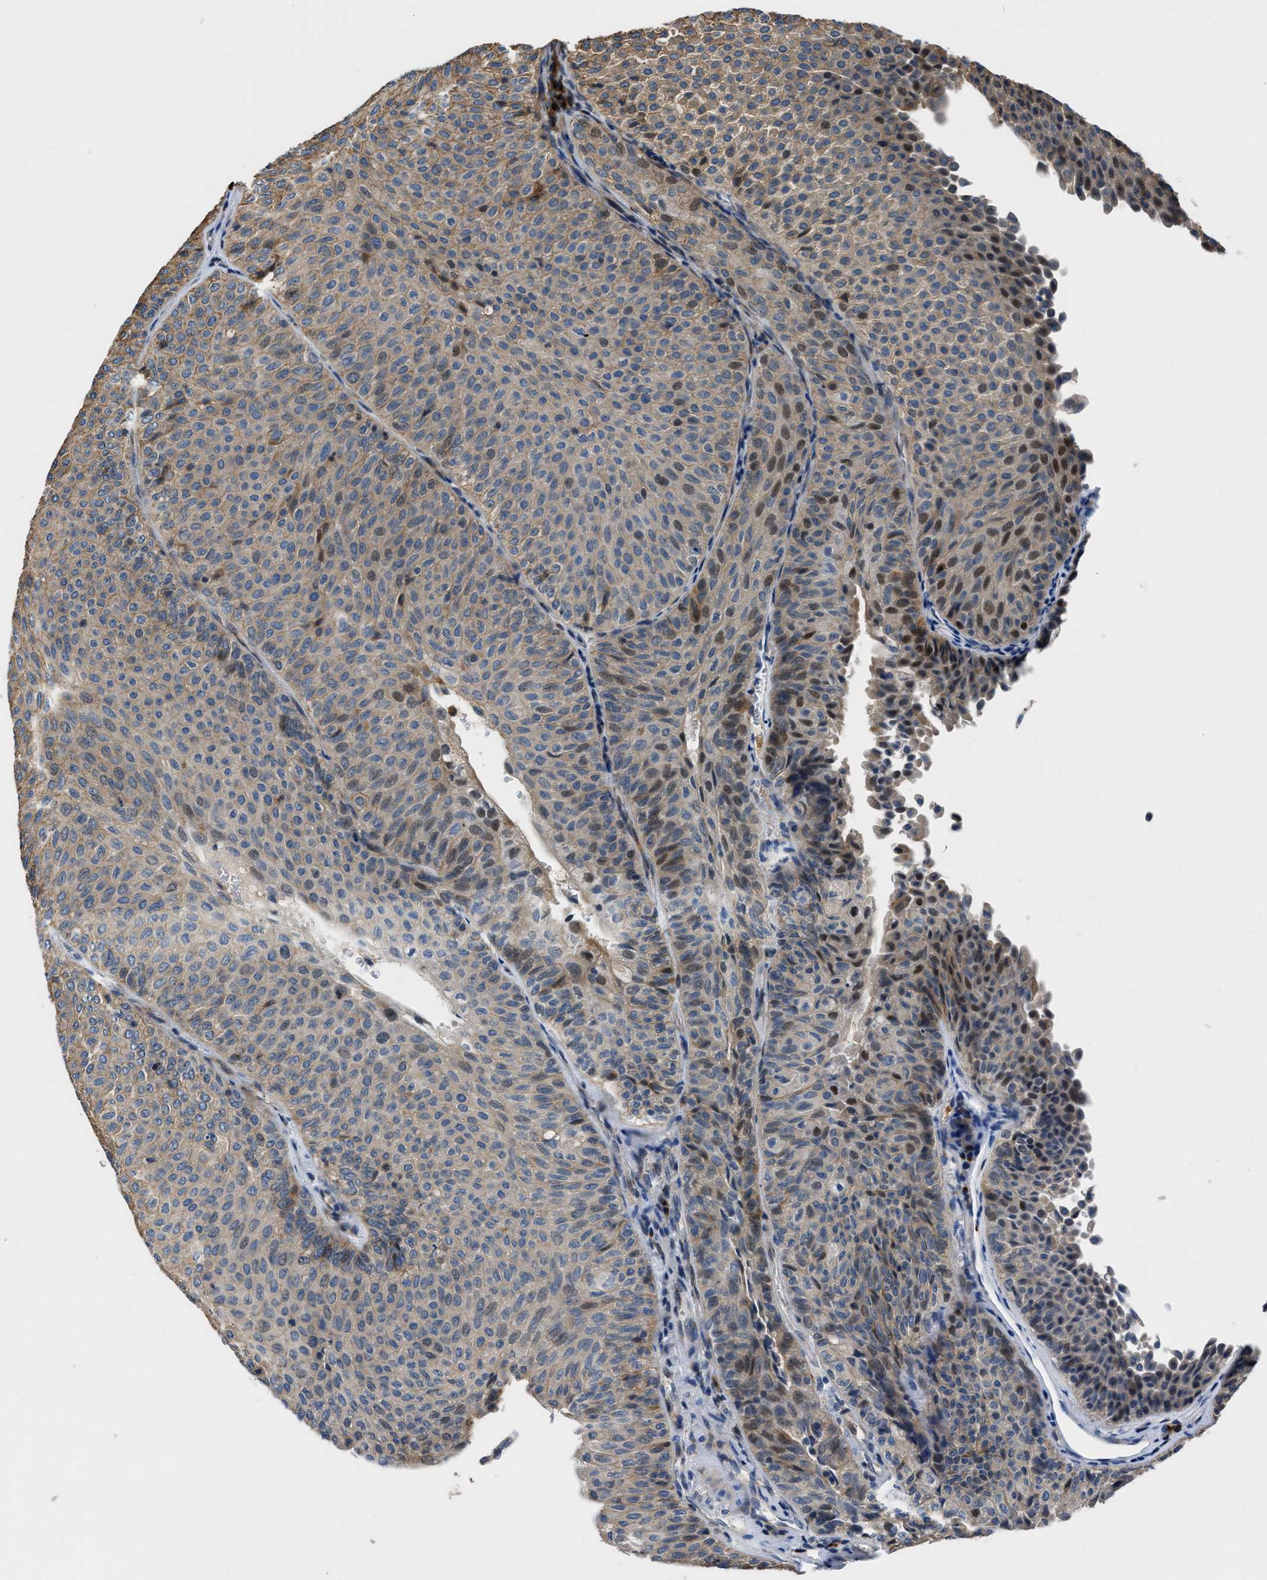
{"staining": {"intensity": "moderate", "quantity": ">75%", "location": "cytoplasmic/membranous"}, "tissue": "urothelial cancer", "cell_type": "Tumor cells", "image_type": "cancer", "snomed": [{"axis": "morphology", "description": "Urothelial carcinoma, Low grade"}, {"axis": "topography", "description": "Urinary bladder"}], "caption": "Immunohistochemical staining of human urothelial cancer demonstrates moderate cytoplasmic/membranous protein staining in approximately >75% of tumor cells.", "gene": "FUT8", "patient": {"sex": "male", "age": 78}}